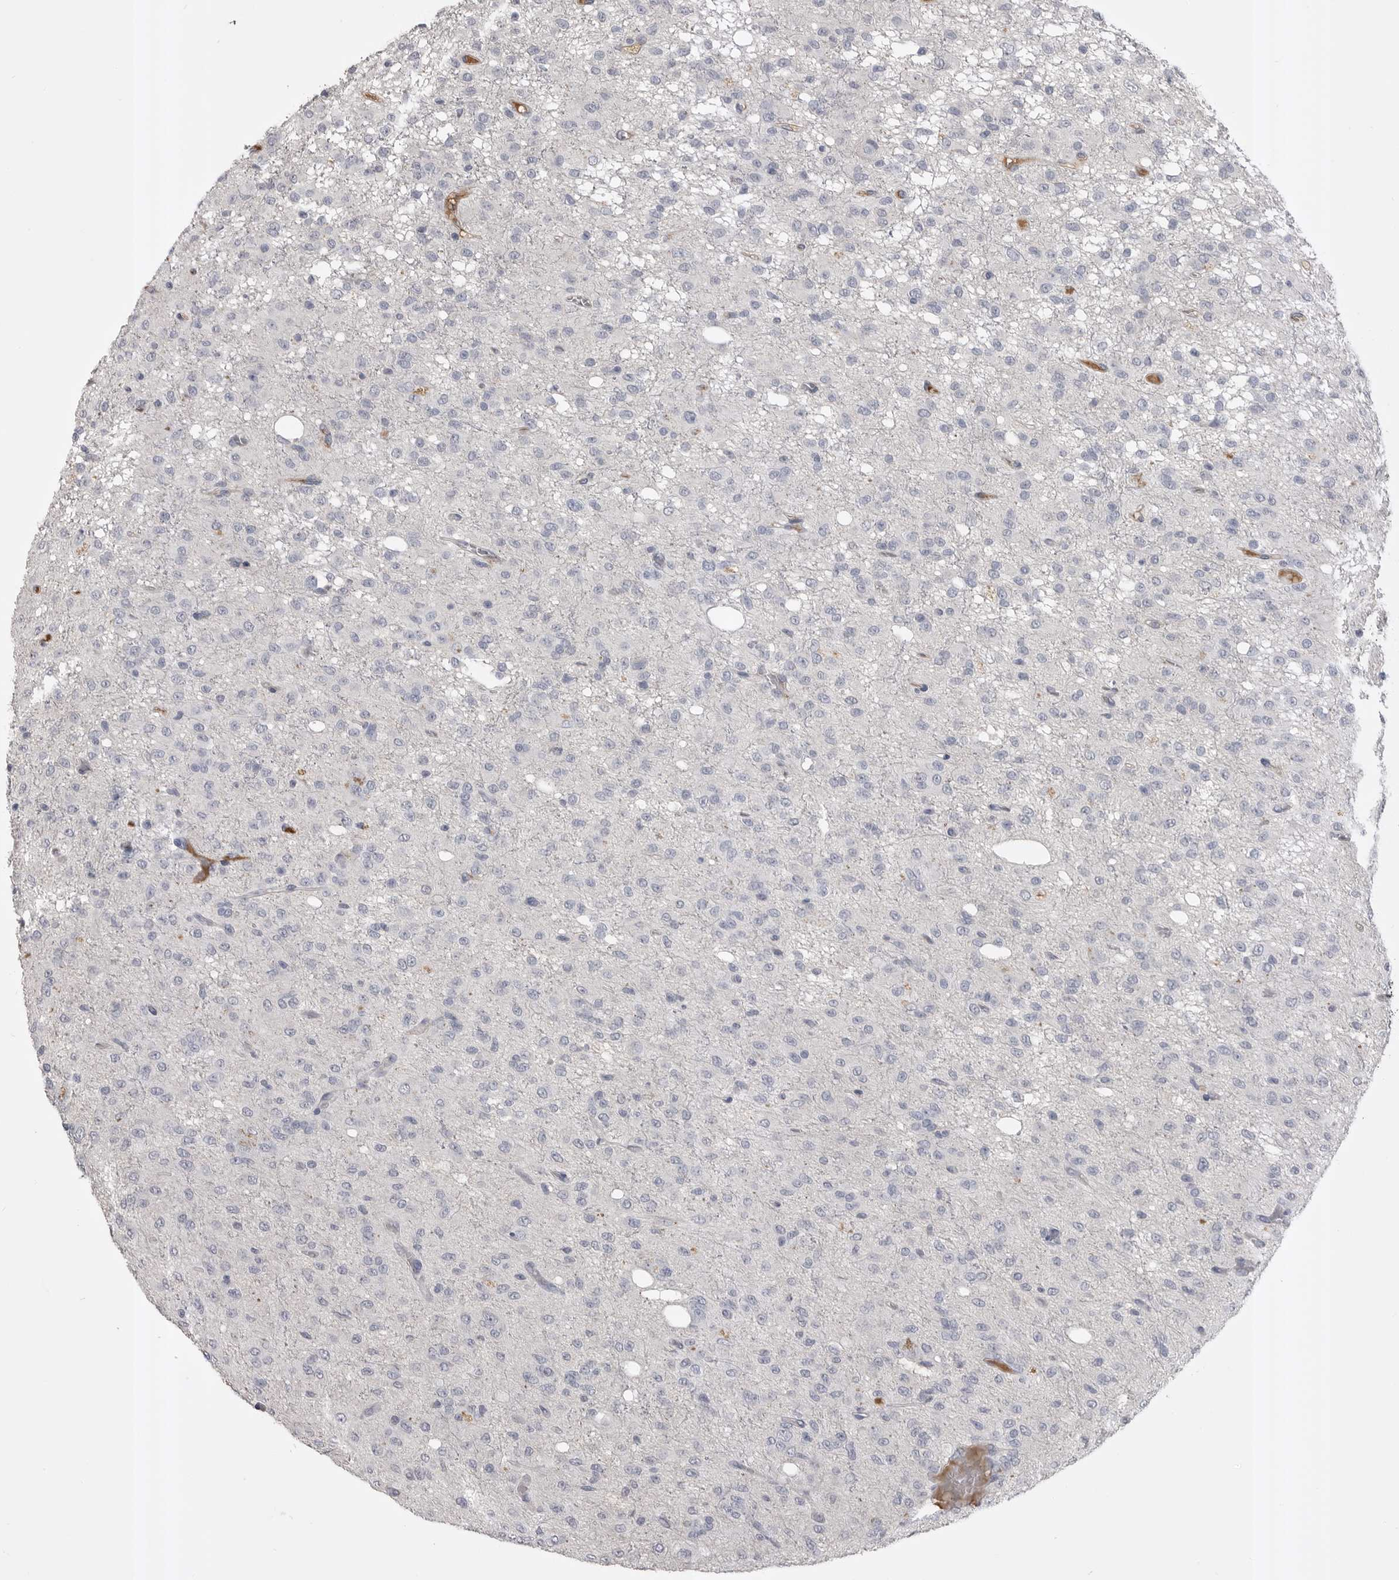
{"staining": {"intensity": "negative", "quantity": "none", "location": "none"}, "tissue": "glioma", "cell_type": "Tumor cells", "image_type": "cancer", "snomed": [{"axis": "morphology", "description": "Glioma, malignant, High grade"}, {"axis": "topography", "description": "Brain"}], "caption": "Image shows no protein positivity in tumor cells of malignant glioma (high-grade) tissue.", "gene": "AHSG", "patient": {"sex": "female", "age": 59}}